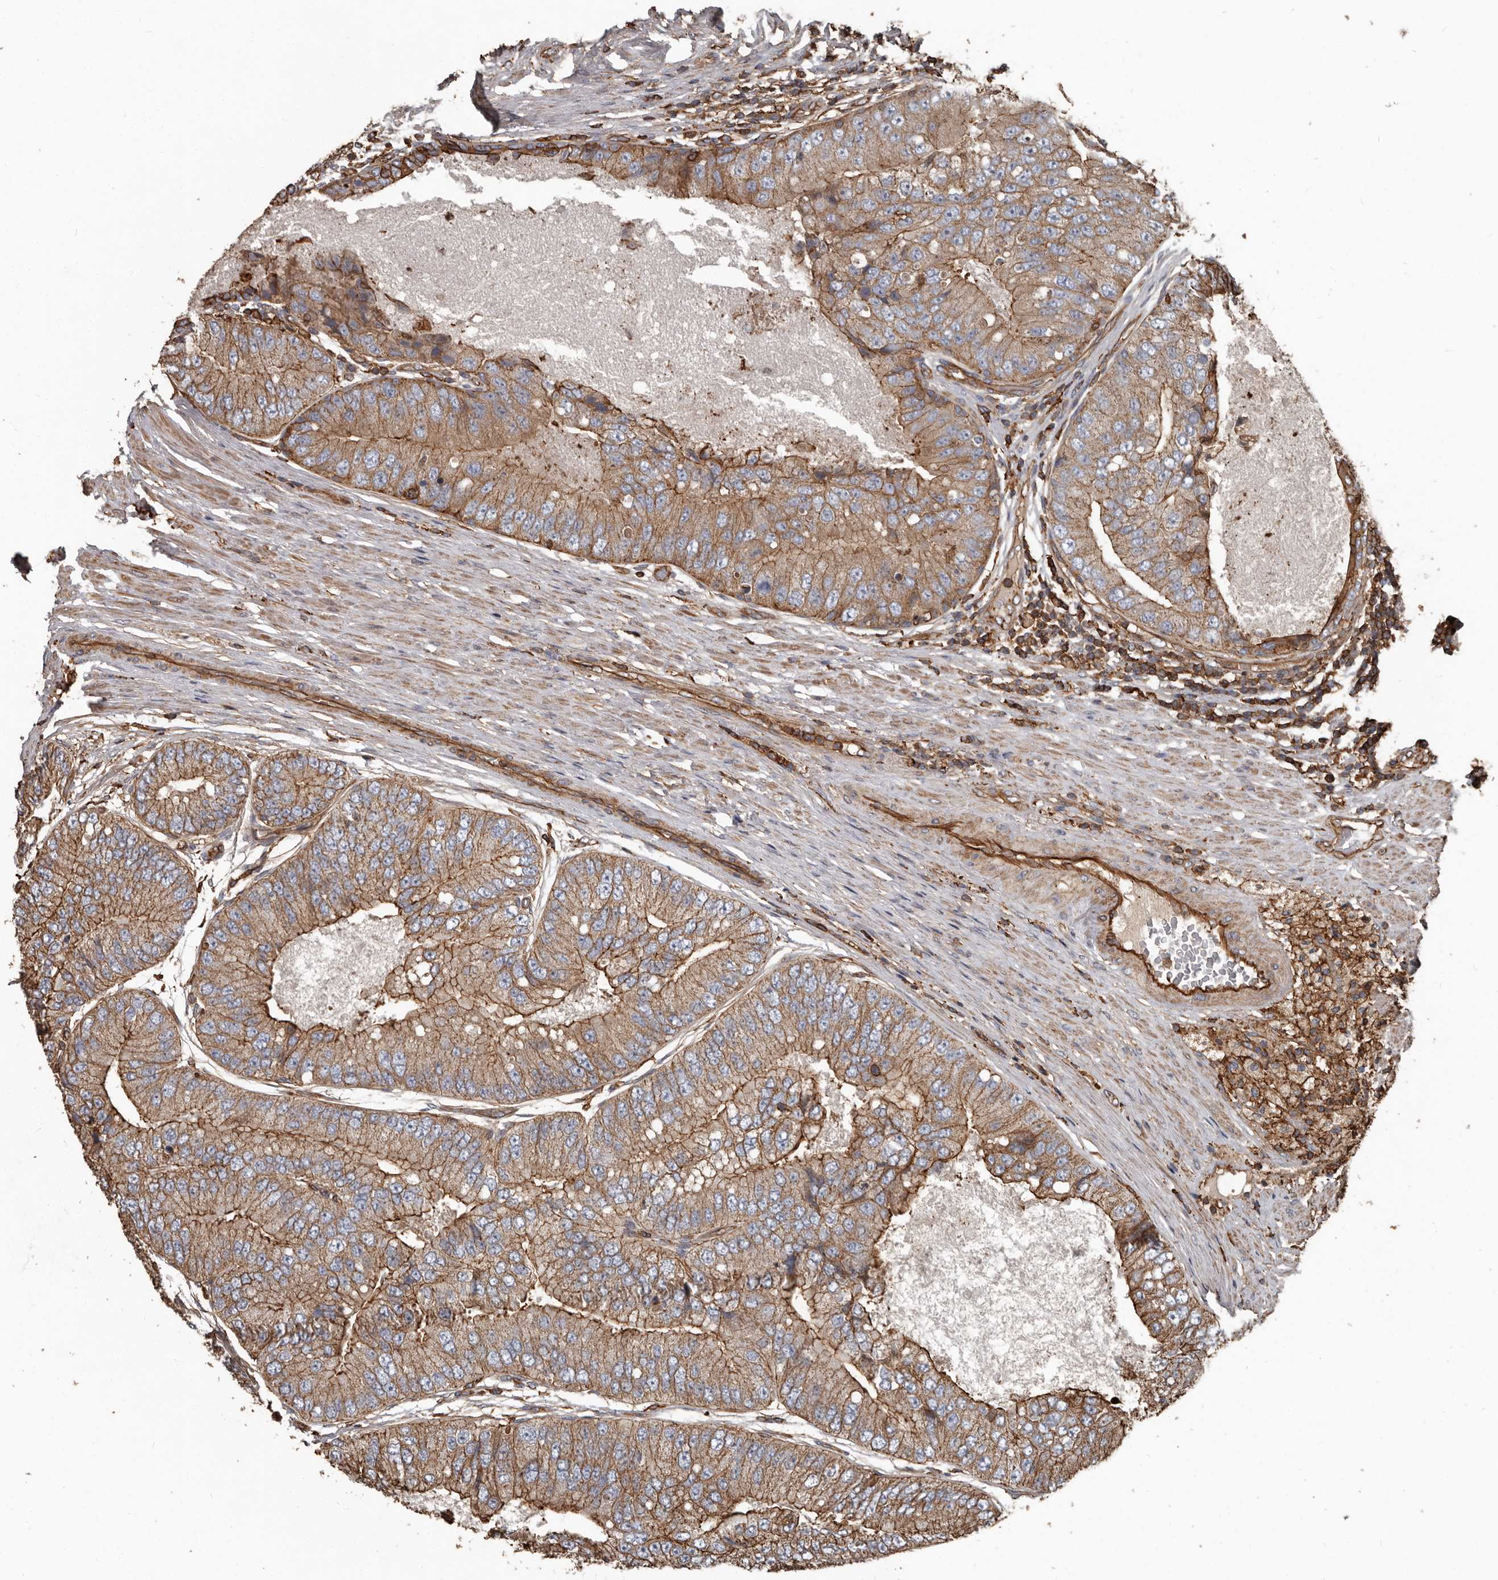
{"staining": {"intensity": "moderate", "quantity": ">75%", "location": "cytoplasmic/membranous"}, "tissue": "prostate cancer", "cell_type": "Tumor cells", "image_type": "cancer", "snomed": [{"axis": "morphology", "description": "Adenocarcinoma, High grade"}, {"axis": "topography", "description": "Prostate"}], "caption": "Prostate cancer was stained to show a protein in brown. There is medium levels of moderate cytoplasmic/membranous staining in approximately >75% of tumor cells.", "gene": "DENND6B", "patient": {"sex": "male", "age": 70}}